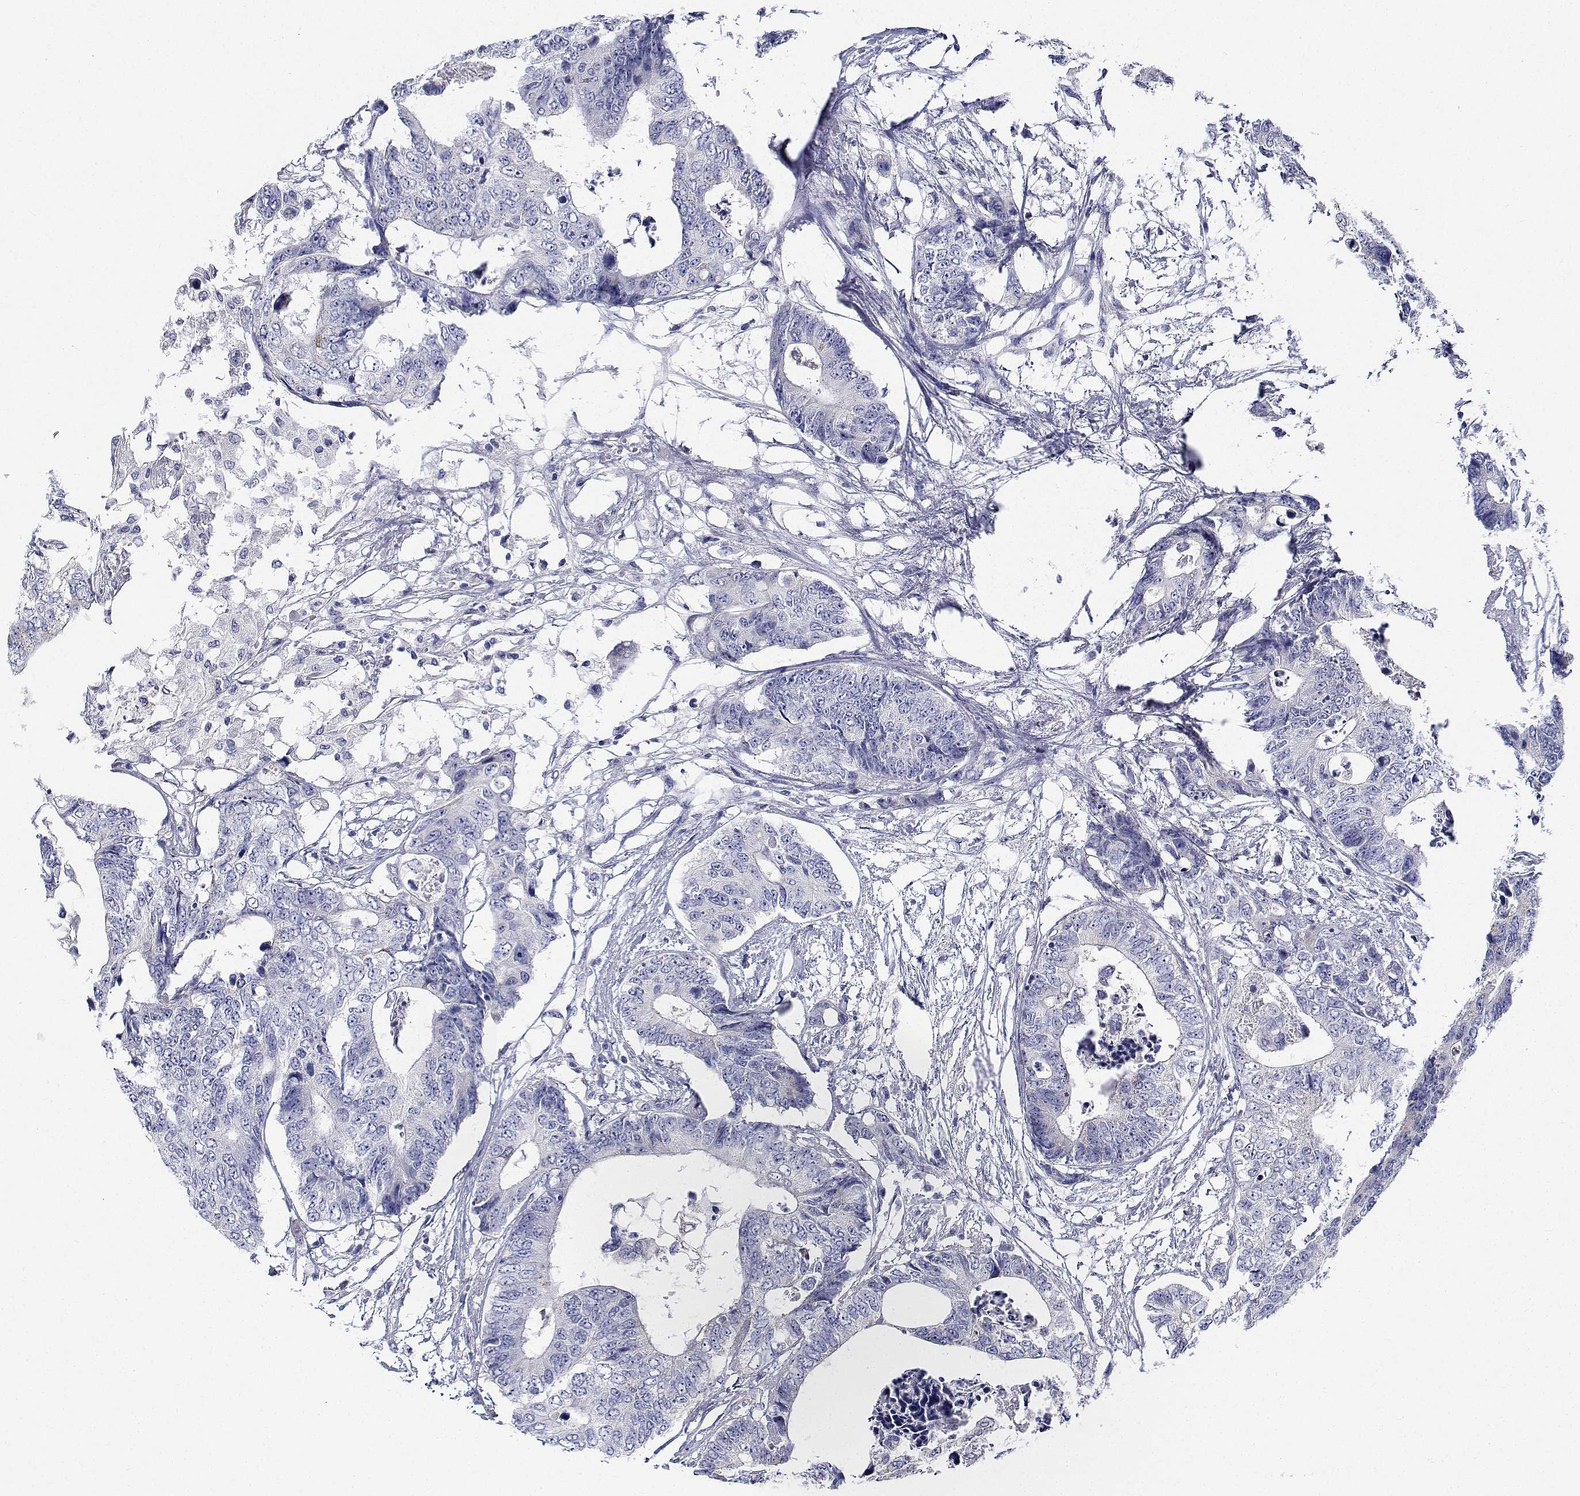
{"staining": {"intensity": "negative", "quantity": "none", "location": "none"}, "tissue": "colorectal cancer", "cell_type": "Tumor cells", "image_type": "cancer", "snomed": [{"axis": "morphology", "description": "Adenocarcinoma, NOS"}, {"axis": "topography", "description": "Colon"}], "caption": "DAB (3,3'-diaminobenzidine) immunohistochemical staining of colorectal cancer (adenocarcinoma) shows no significant staining in tumor cells. (DAB immunohistochemistry, high magnification).", "gene": "CDHR3", "patient": {"sex": "female", "age": 48}}